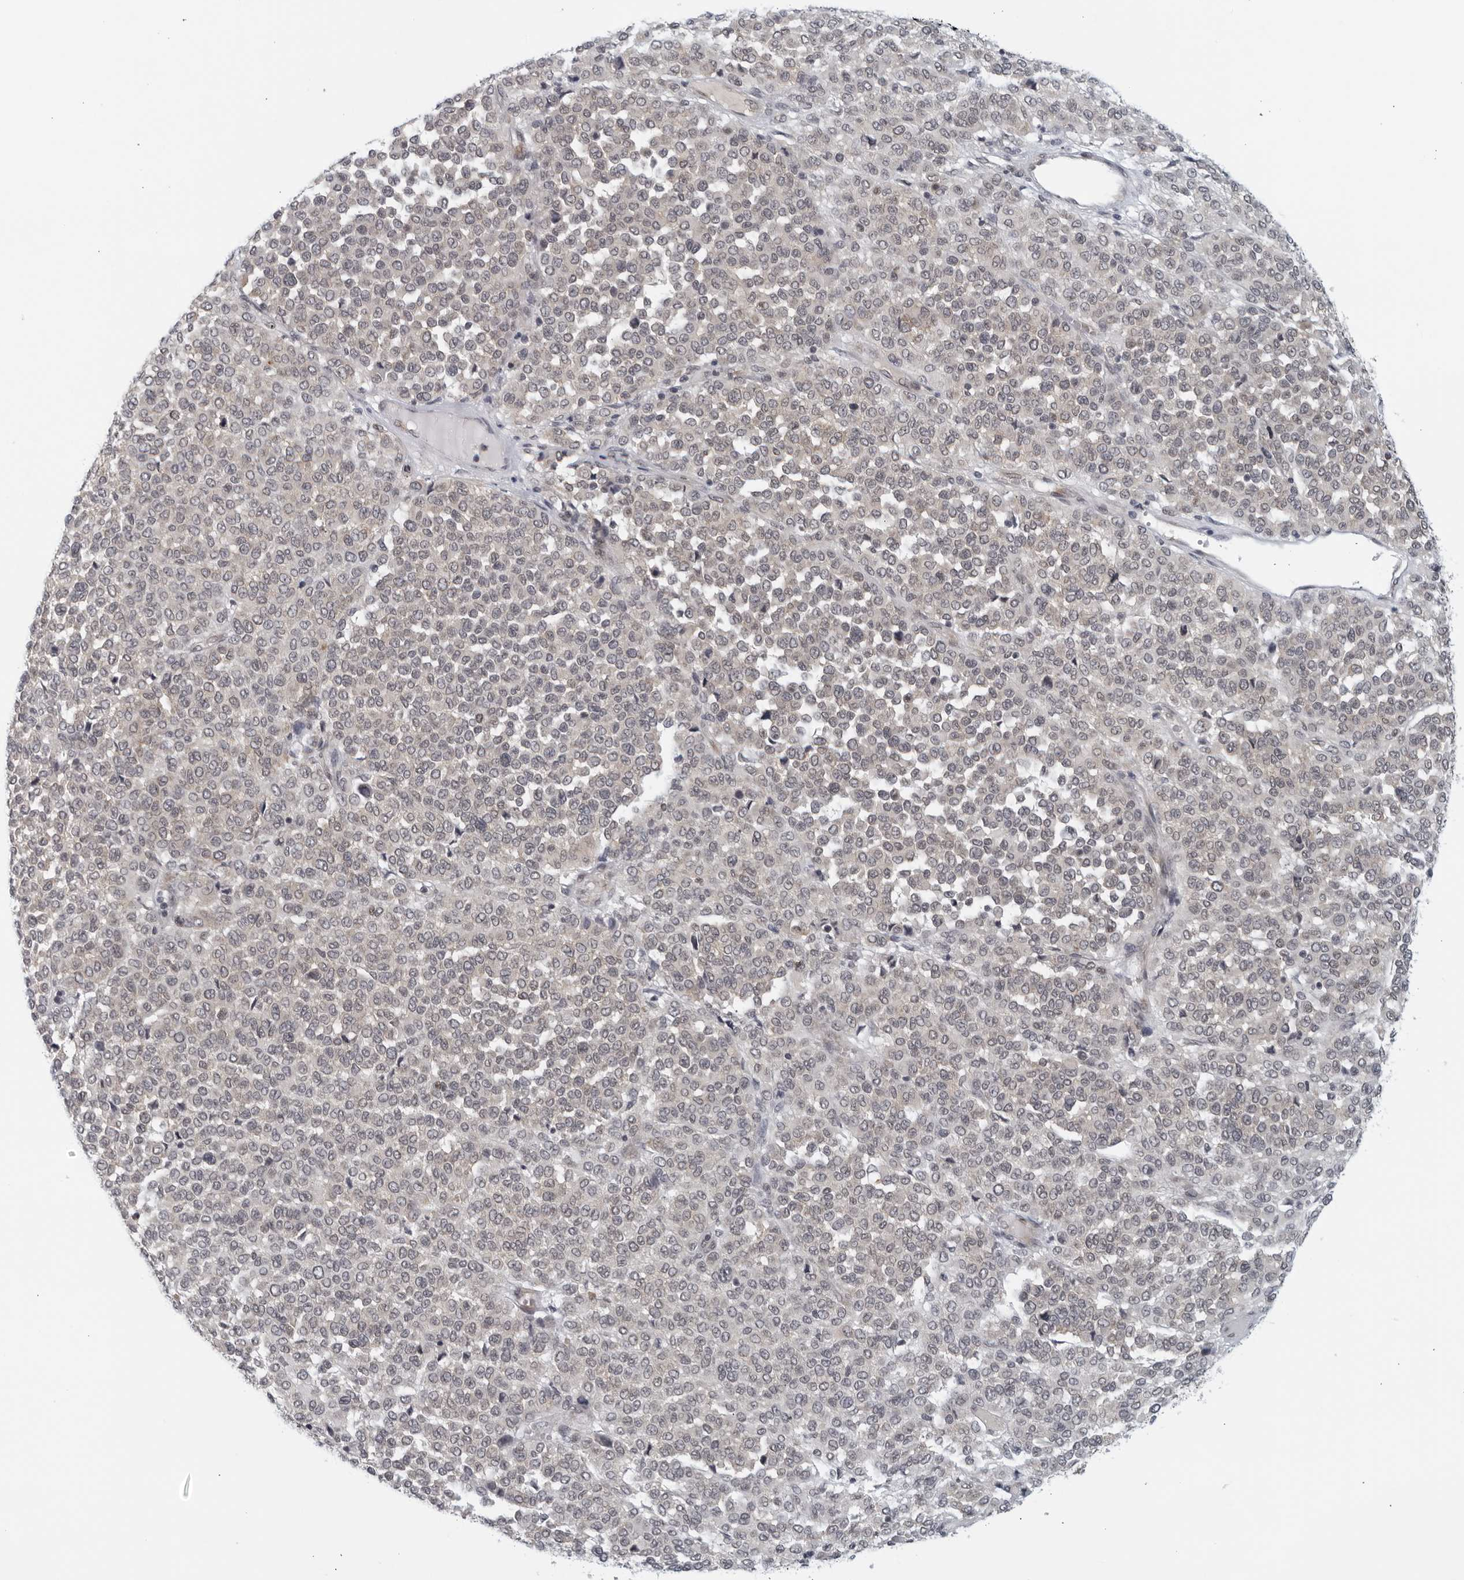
{"staining": {"intensity": "weak", "quantity": "25%-75%", "location": "nuclear"}, "tissue": "melanoma", "cell_type": "Tumor cells", "image_type": "cancer", "snomed": [{"axis": "morphology", "description": "Malignant melanoma, Metastatic site"}, {"axis": "topography", "description": "Pancreas"}], "caption": "Immunohistochemical staining of malignant melanoma (metastatic site) shows low levels of weak nuclear expression in approximately 25%-75% of tumor cells. (DAB (3,3'-diaminobenzidine) = brown stain, brightfield microscopy at high magnification).", "gene": "RC3H1", "patient": {"sex": "female", "age": 30}}